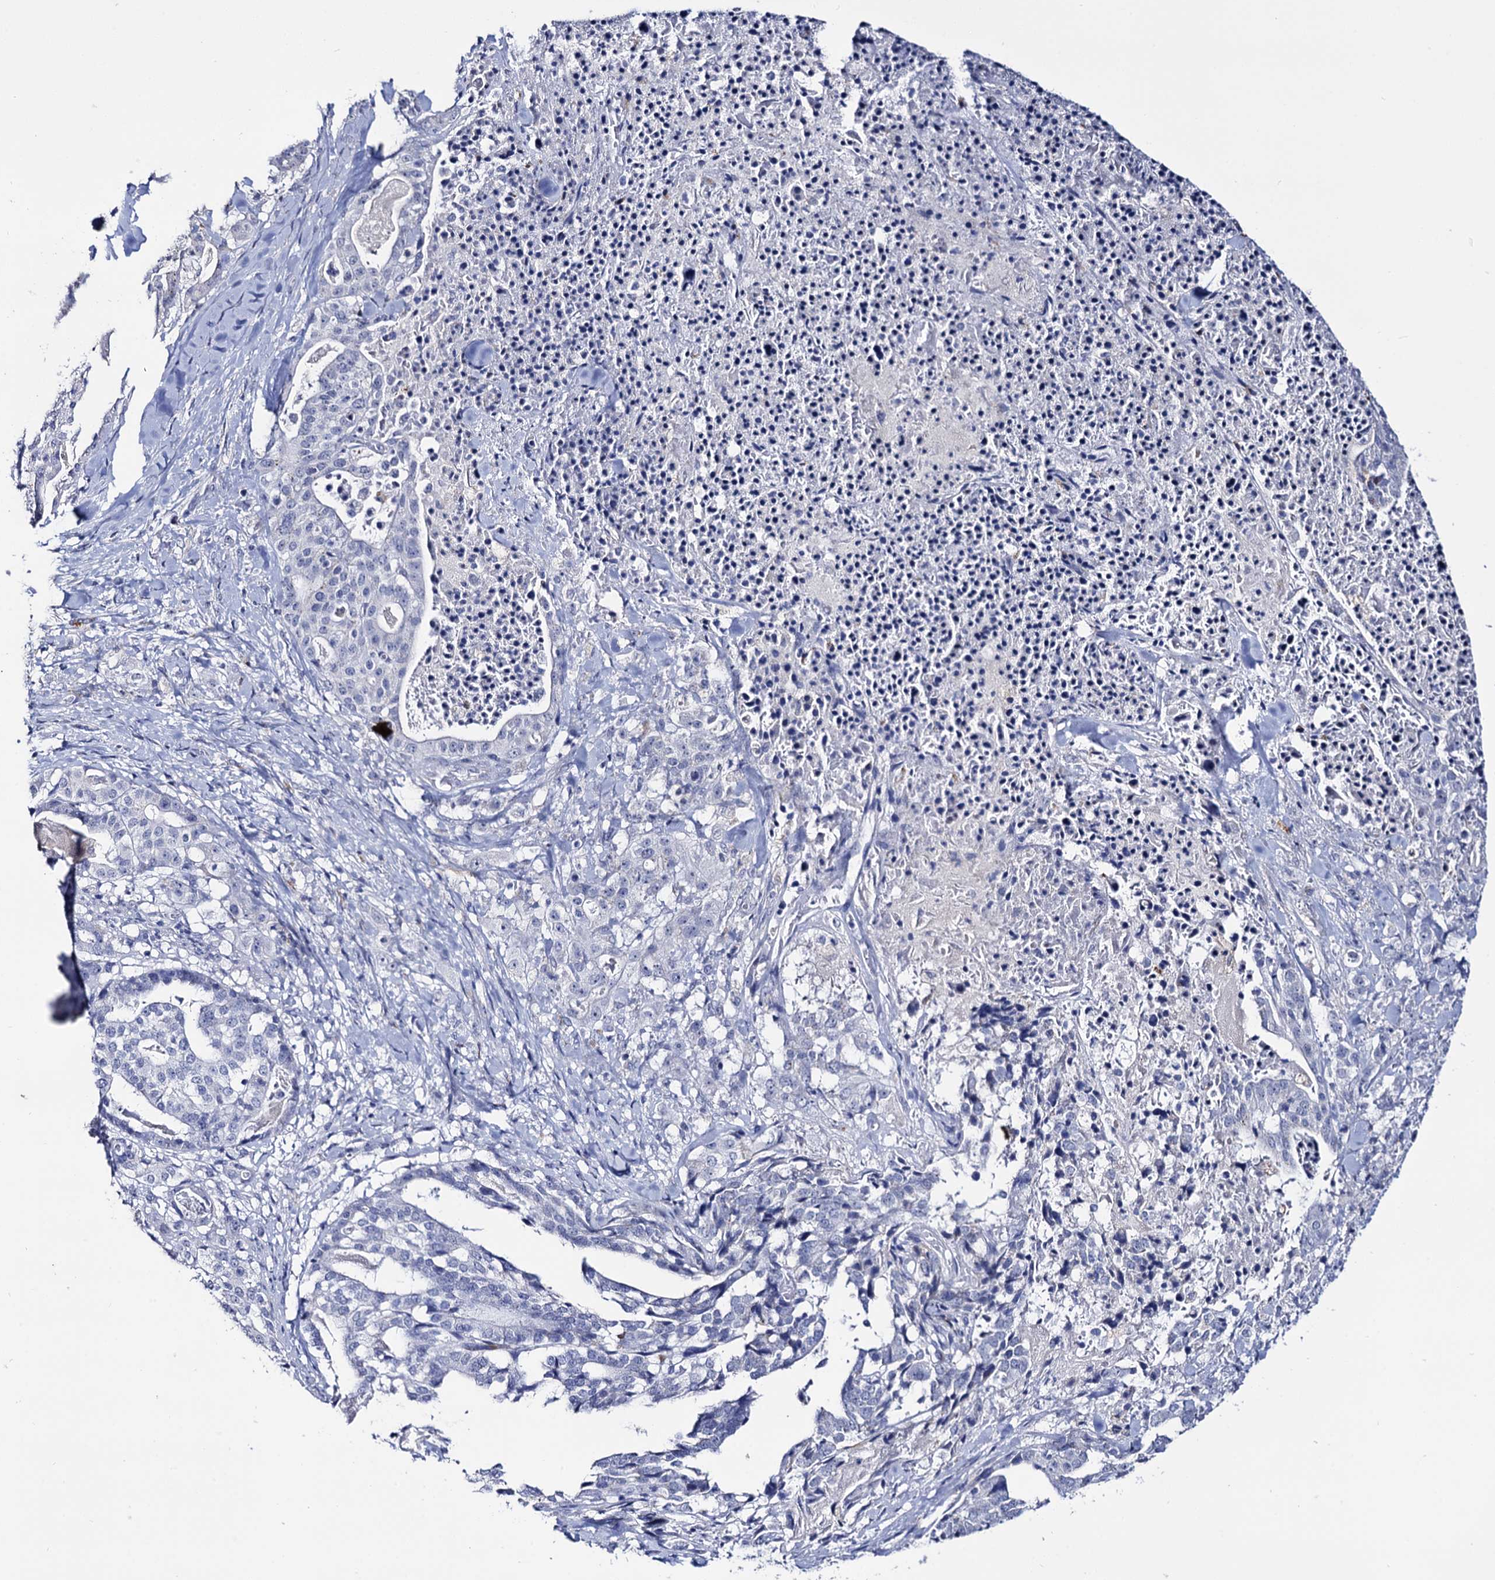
{"staining": {"intensity": "negative", "quantity": "none", "location": "none"}, "tissue": "stomach cancer", "cell_type": "Tumor cells", "image_type": "cancer", "snomed": [{"axis": "morphology", "description": "Adenocarcinoma, NOS"}, {"axis": "topography", "description": "Stomach"}], "caption": "This is an immunohistochemistry (IHC) micrograph of stomach cancer. There is no positivity in tumor cells.", "gene": "MICAL2", "patient": {"sex": "male", "age": 48}}